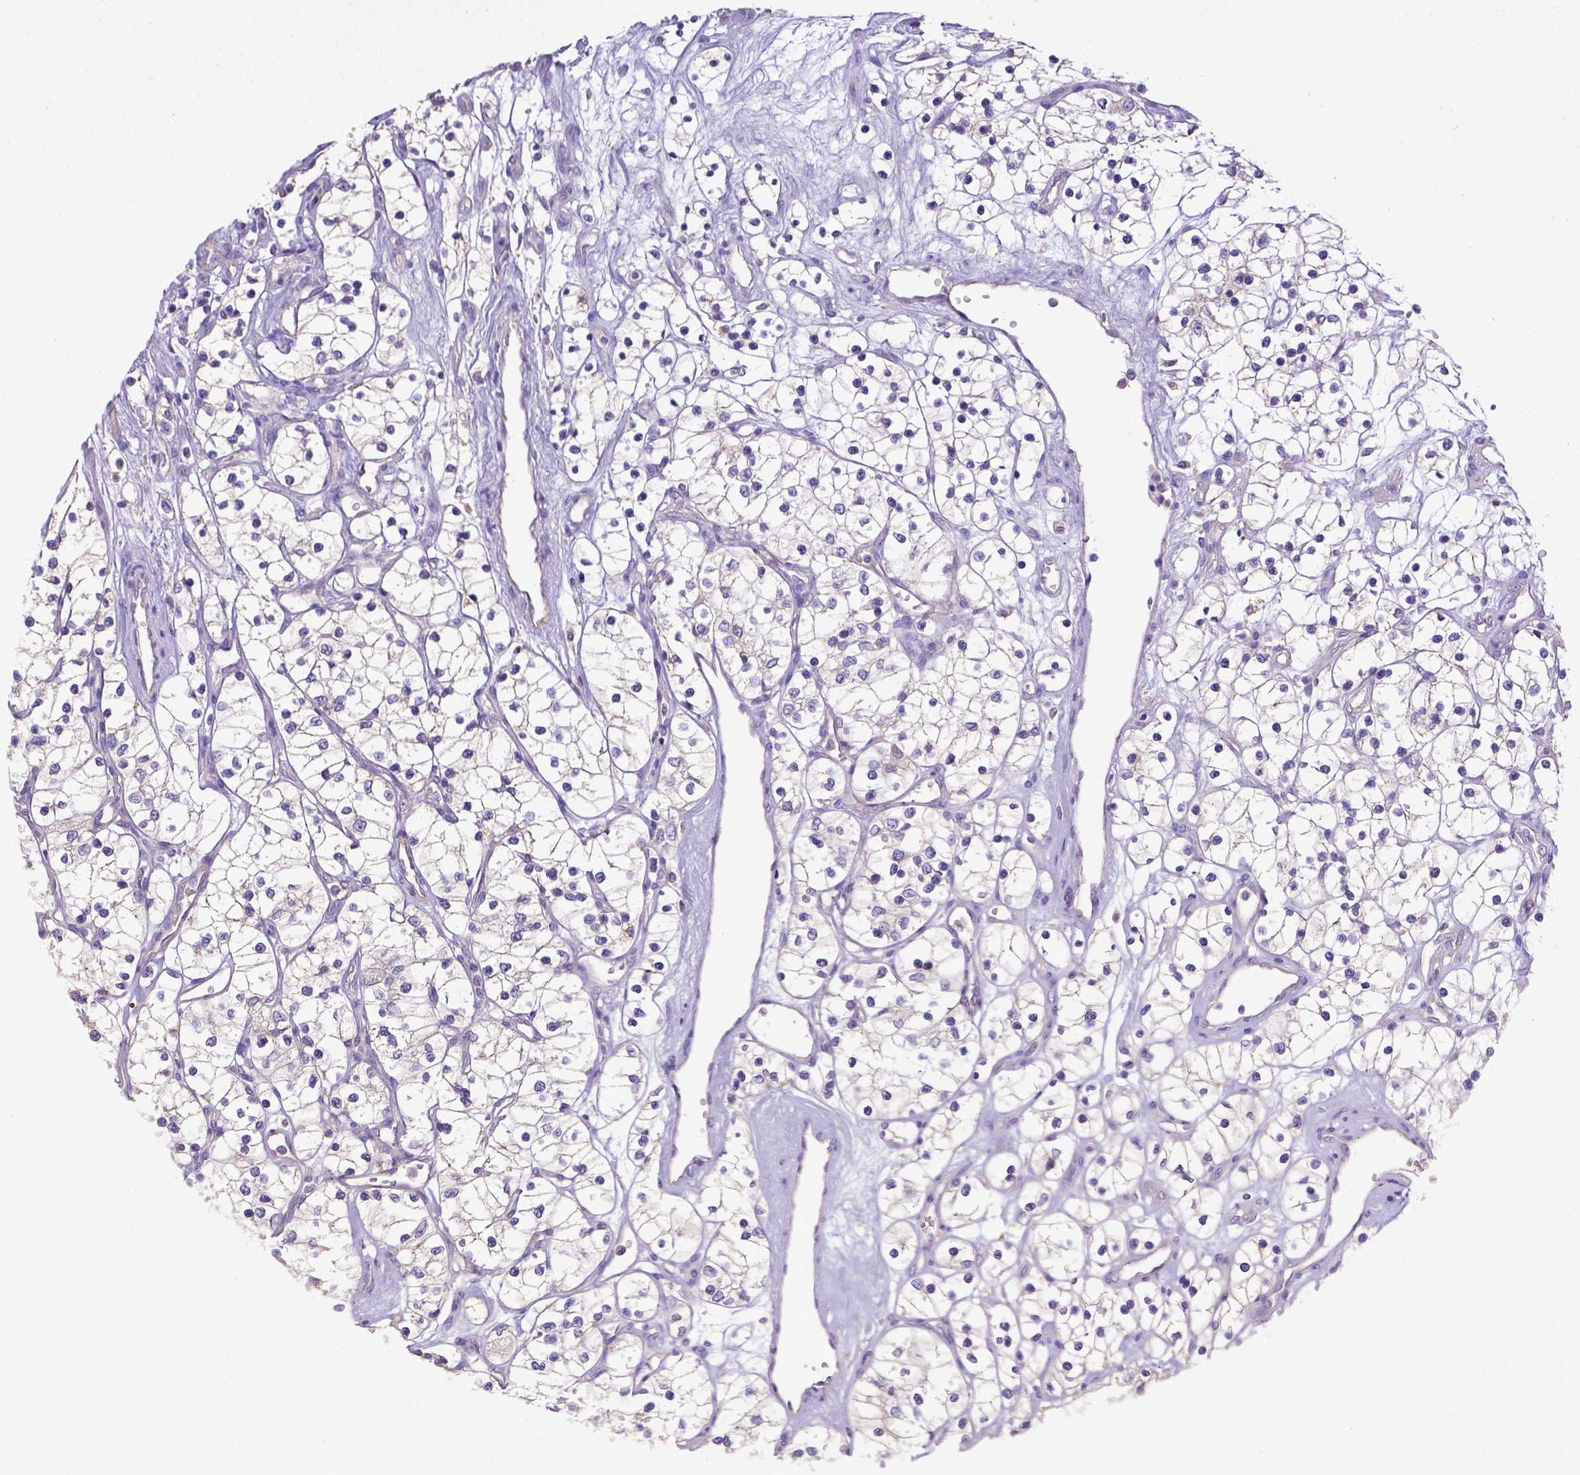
{"staining": {"intensity": "negative", "quantity": "none", "location": "none"}, "tissue": "renal cancer", "cell_type": "Tumor cells", "image_type": "cancer", "snomed": [{"axis": "morphology", "description": "Adenocarcinoma, NOS"}, {"axis": "topography", "description": "Kidney"}], "caption": "Immunohistochemical staining of human renal cancer (adenocarcinoma) reveals no significant staining in tumor cells.", "gene": "CD40", "patient": {"sex": "female", "age": 69}}